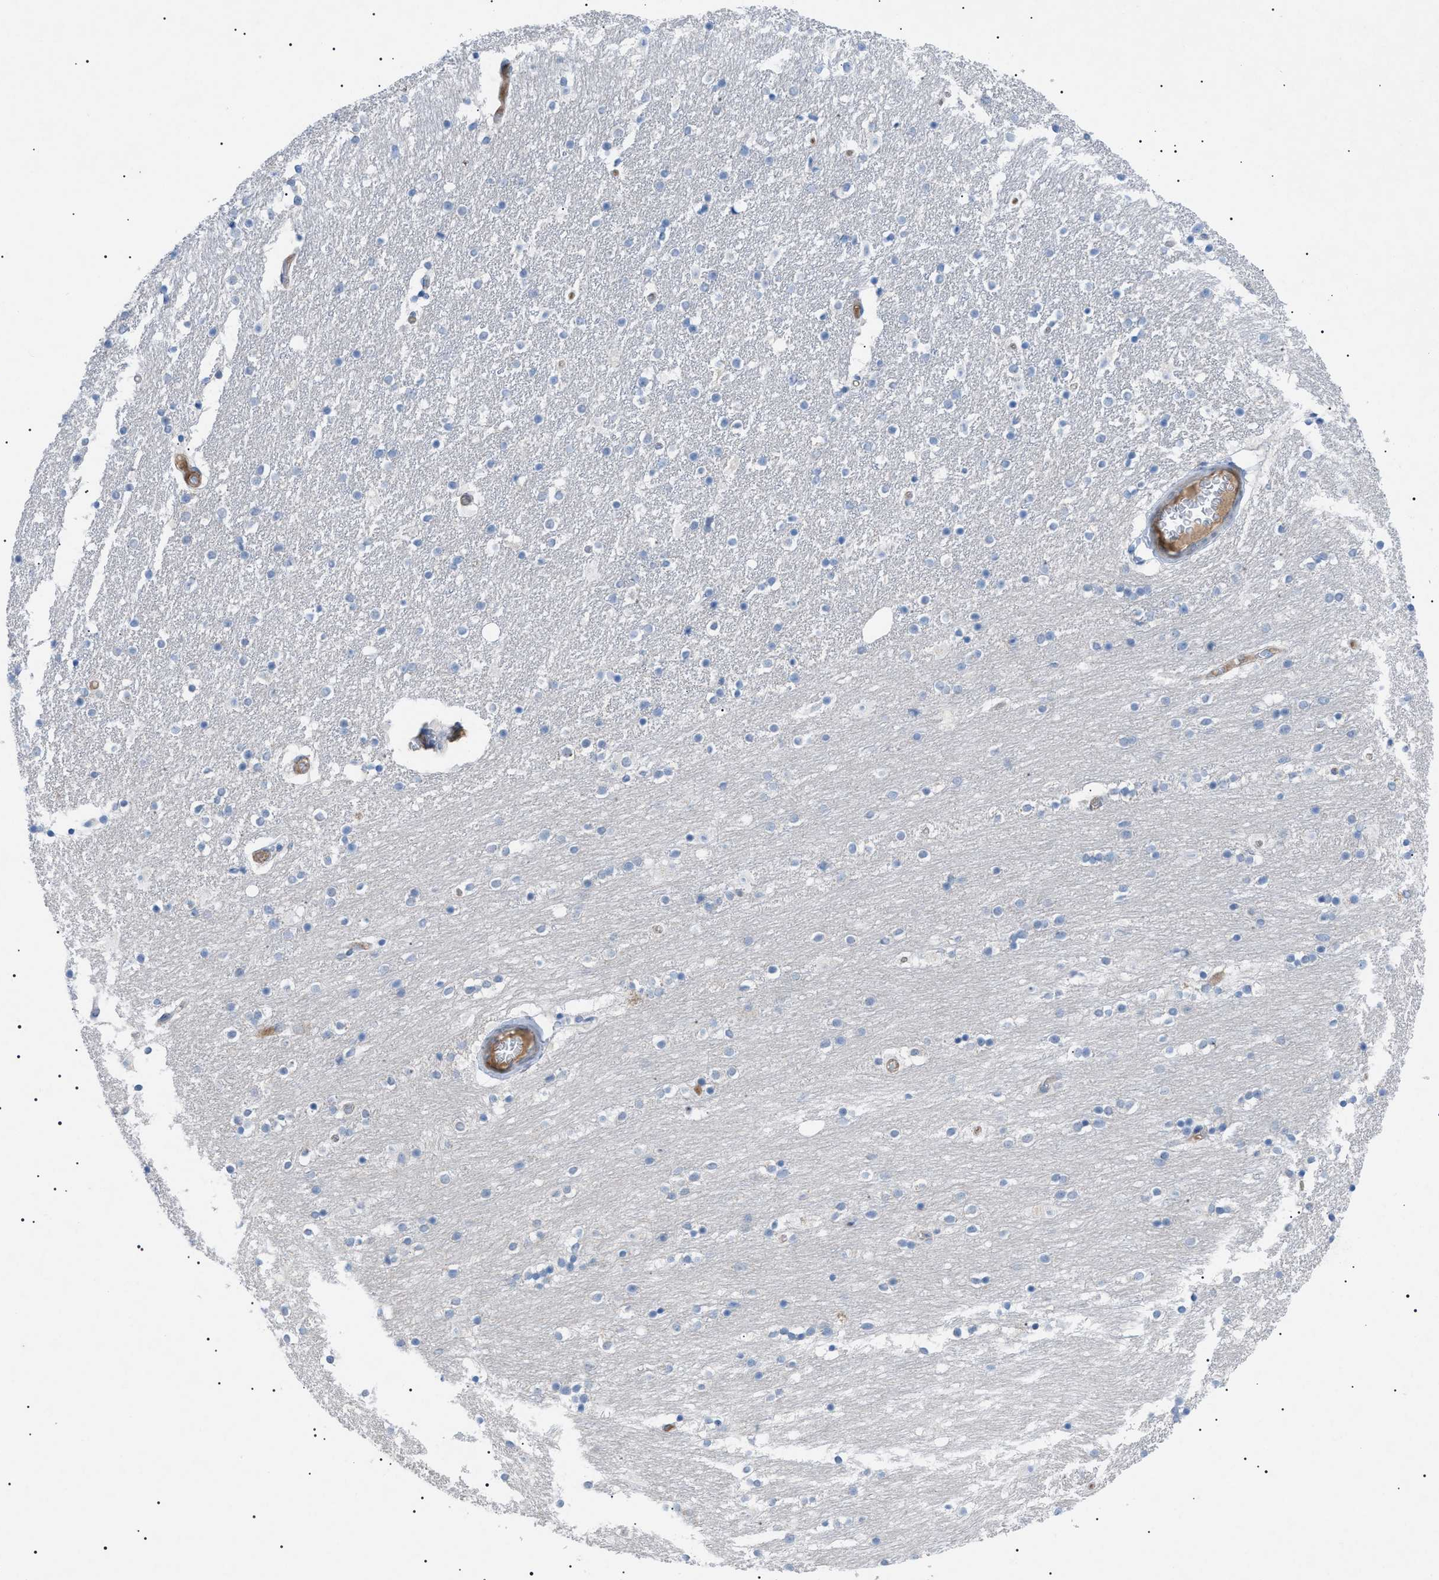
{"staining": {"intensity": "weak", "quantity": "<25%", "location": "cytoplasmic/membranous"}, "tissue": "caudate", "cell_type": "Glial cells", "image_type": "normal", "snomed": [{"axis": "morphology", "description": "Normal tissue, NOS"}, {"axis": "topography", "description": "Lateral ventricle wall"}], "caption": "An image of human caudate is negative for staining in glial cells. (DAB IHC with hematoxylin counter stain).", "gene": "ADAMTS1", "patient": {"sex": "female", "age": 54}}